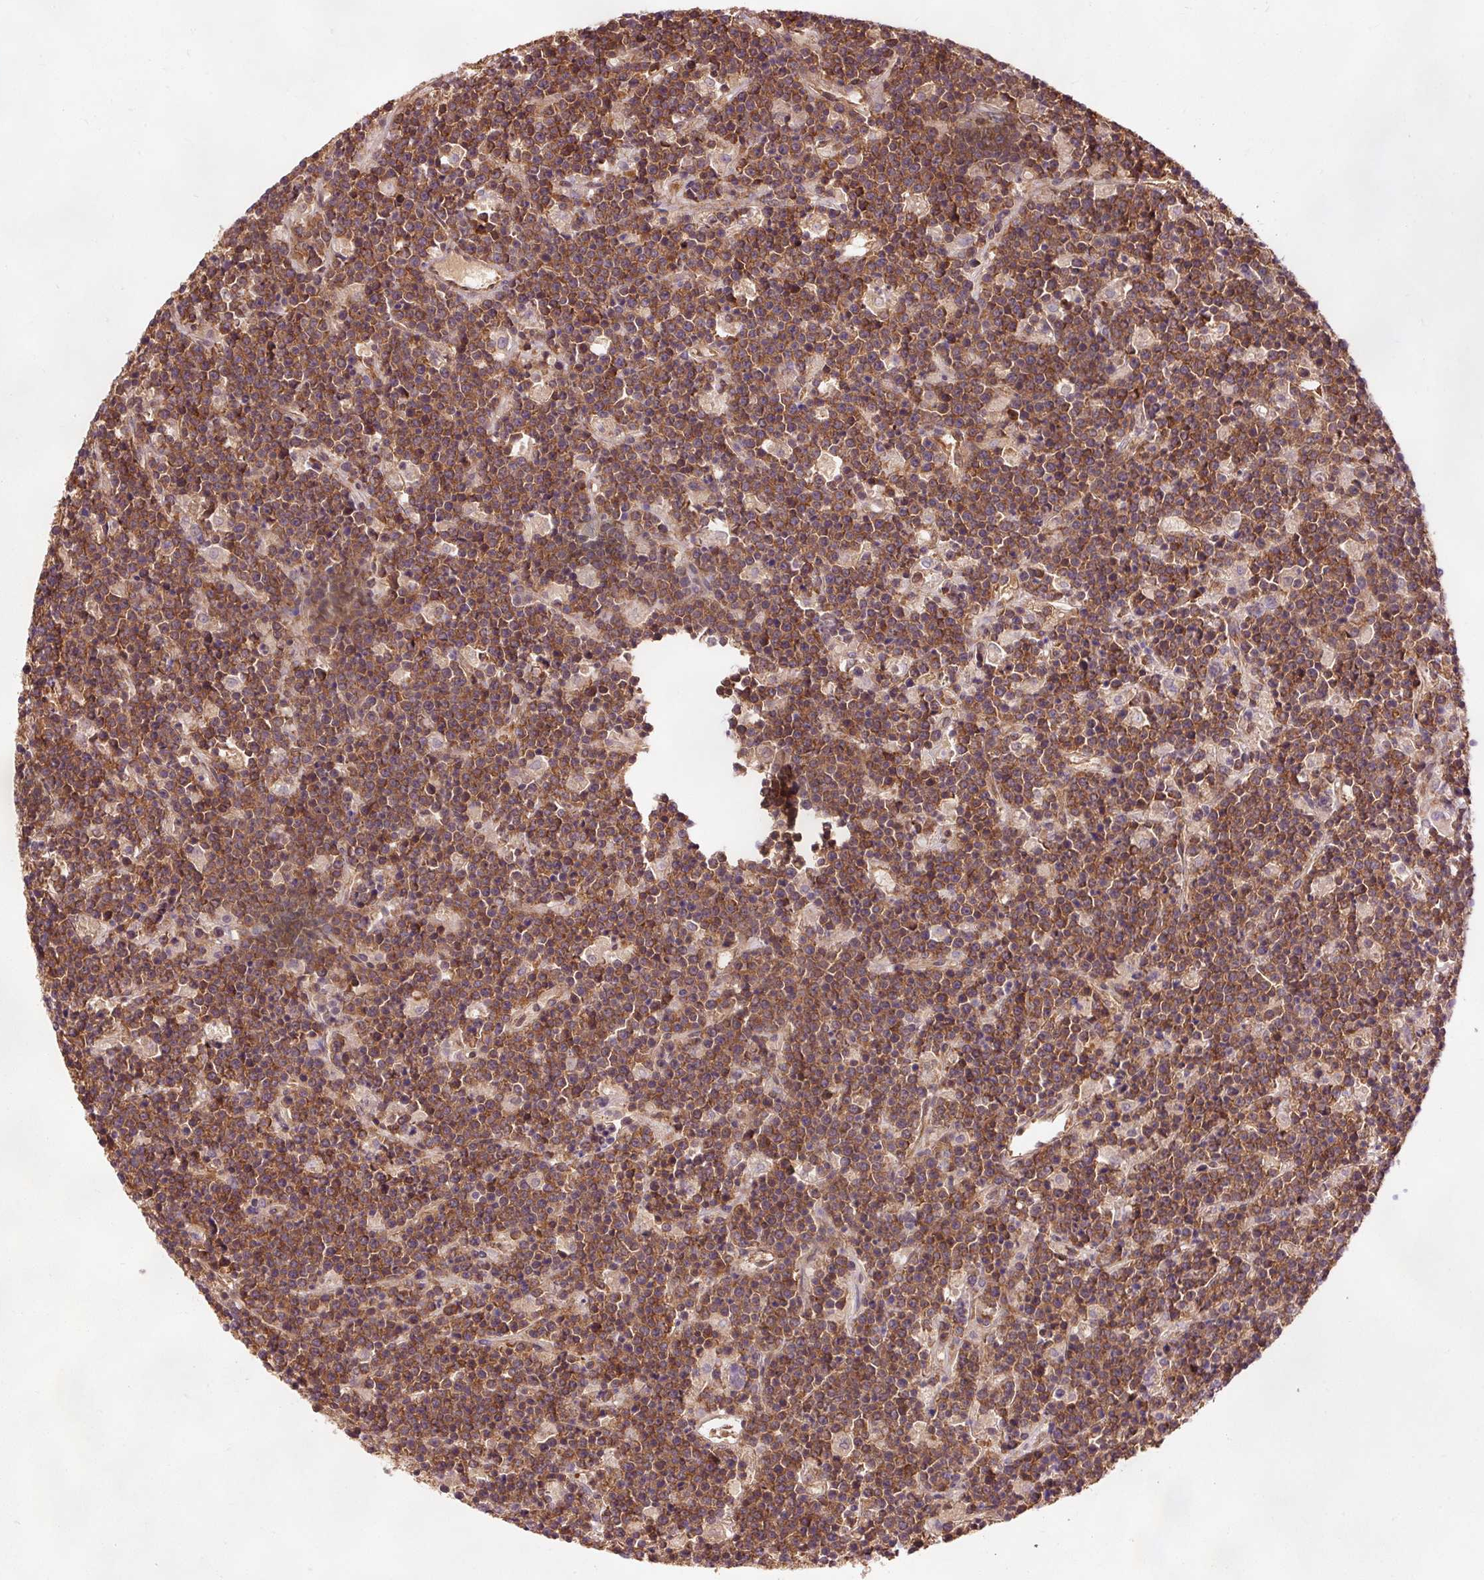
{"staining": {"intensity": "moderate", "quantity": ">75%", "location": "cytoplasmic/membranous"}, "tissue": "lymphoma", "cell_type": "Tumor cells", "image_type": "cancer", "snomed": [{"axis": "morphology", "description": "Malignant lymphoma, non-Hodgkin's type, High grade"}, {"axis": "topography", "description": "Ovary"}], "caption": "Human lymphoma stained with a brown dye shows moderate cytoplasmic/membranous positive expression in approximately >75% of tumor cells.", "gene": "PDAP1", "patient": {"sex": "female", "age": 56}}